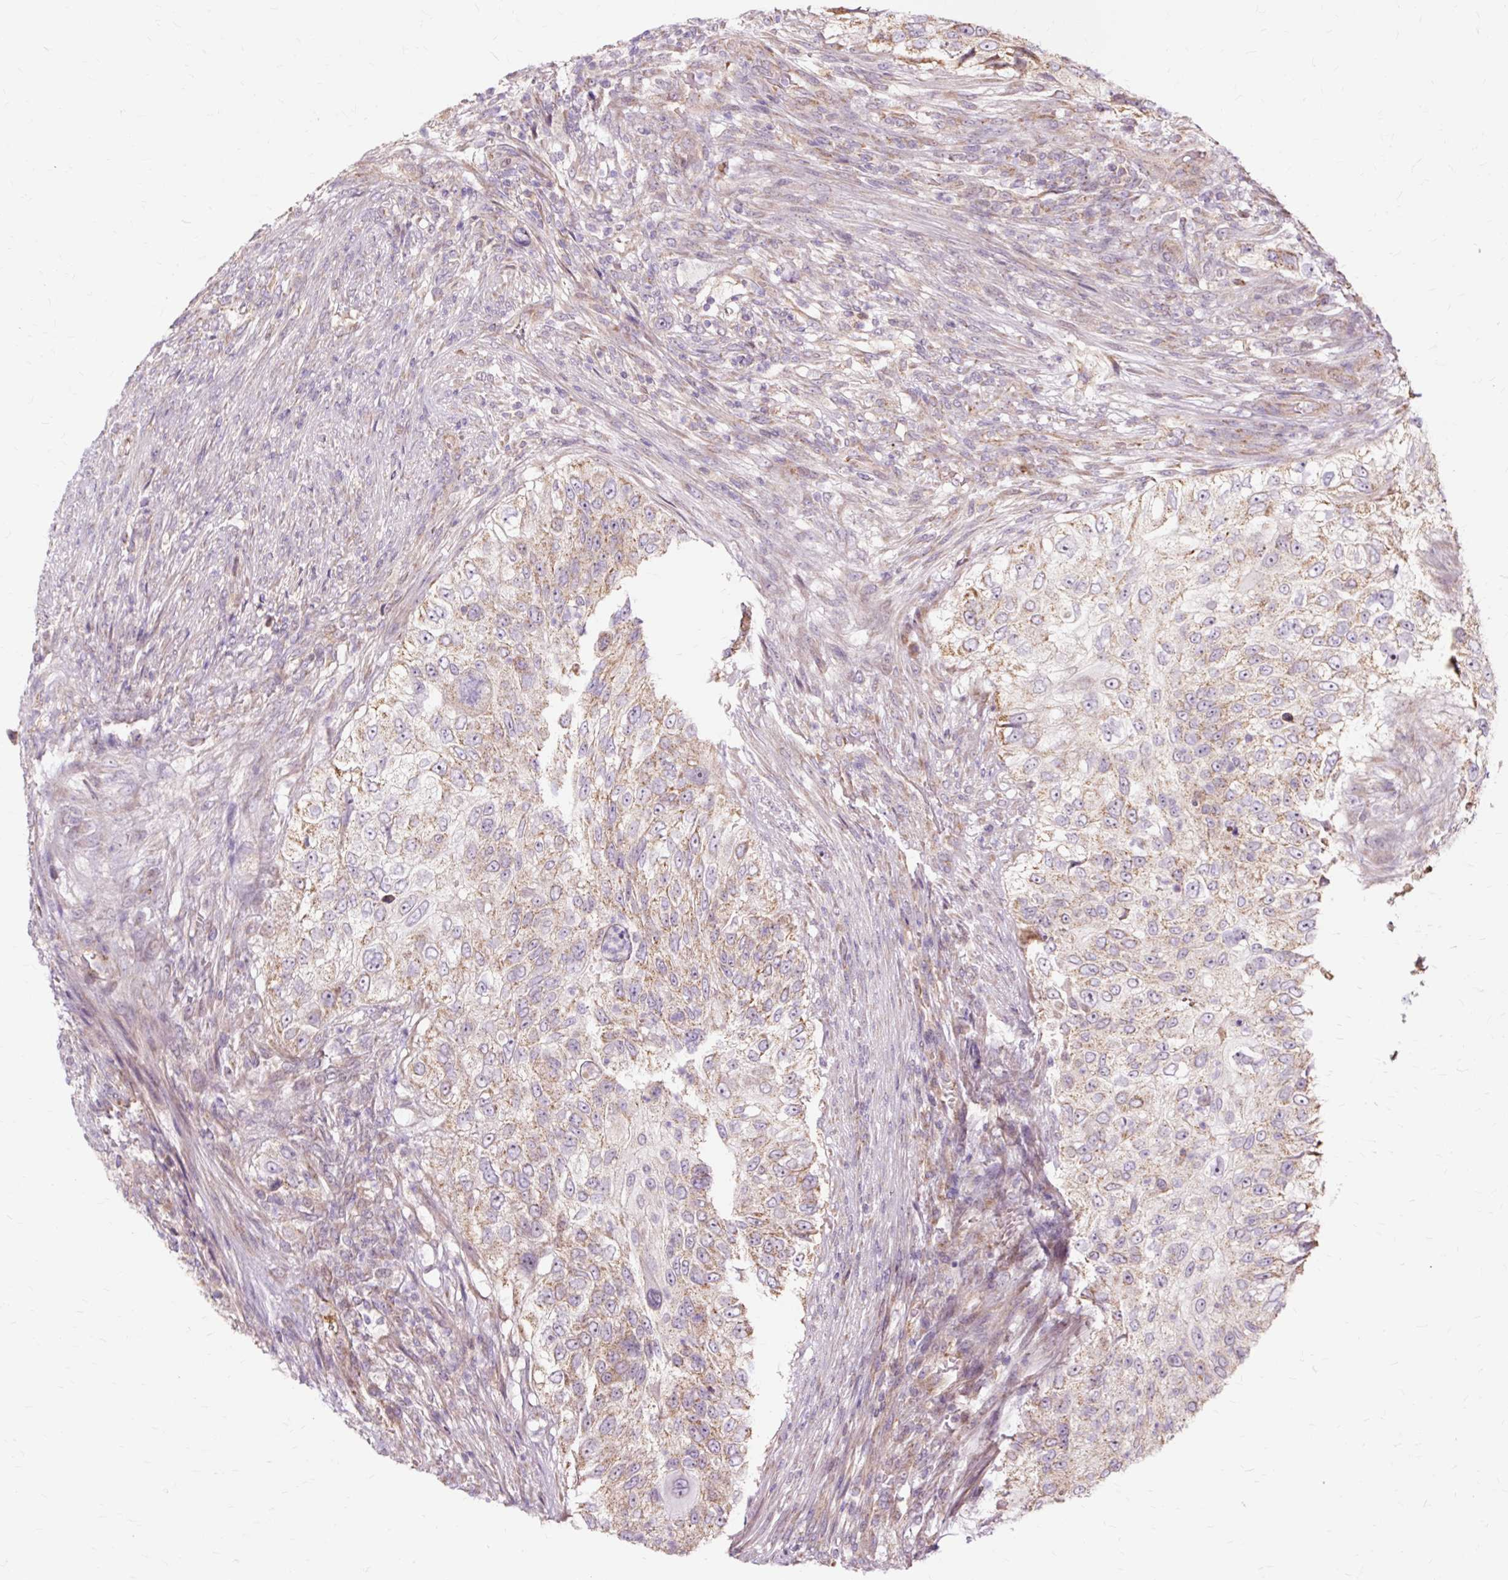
{"staining": {"intensity": "weak", "quantity": ">75%", "location": "cytoplasmic/membranous"}, "tissue": "urothelial cancer", "cell_type": "Tumor cells", "image_type": "cancer", "snomed": [{"axis": "morphology", "description": "Urothelial carcinoma, High grade"}, {"axis": "topography", "description": "Urinary bladder"}], "caption": "Tumor cells show low levels of weak cytoplasmic/membranous staining in about >75% of cells in urothelial cancer.", "gene": "PDZD2", "patient": {"sex": "female", "age": 60}}